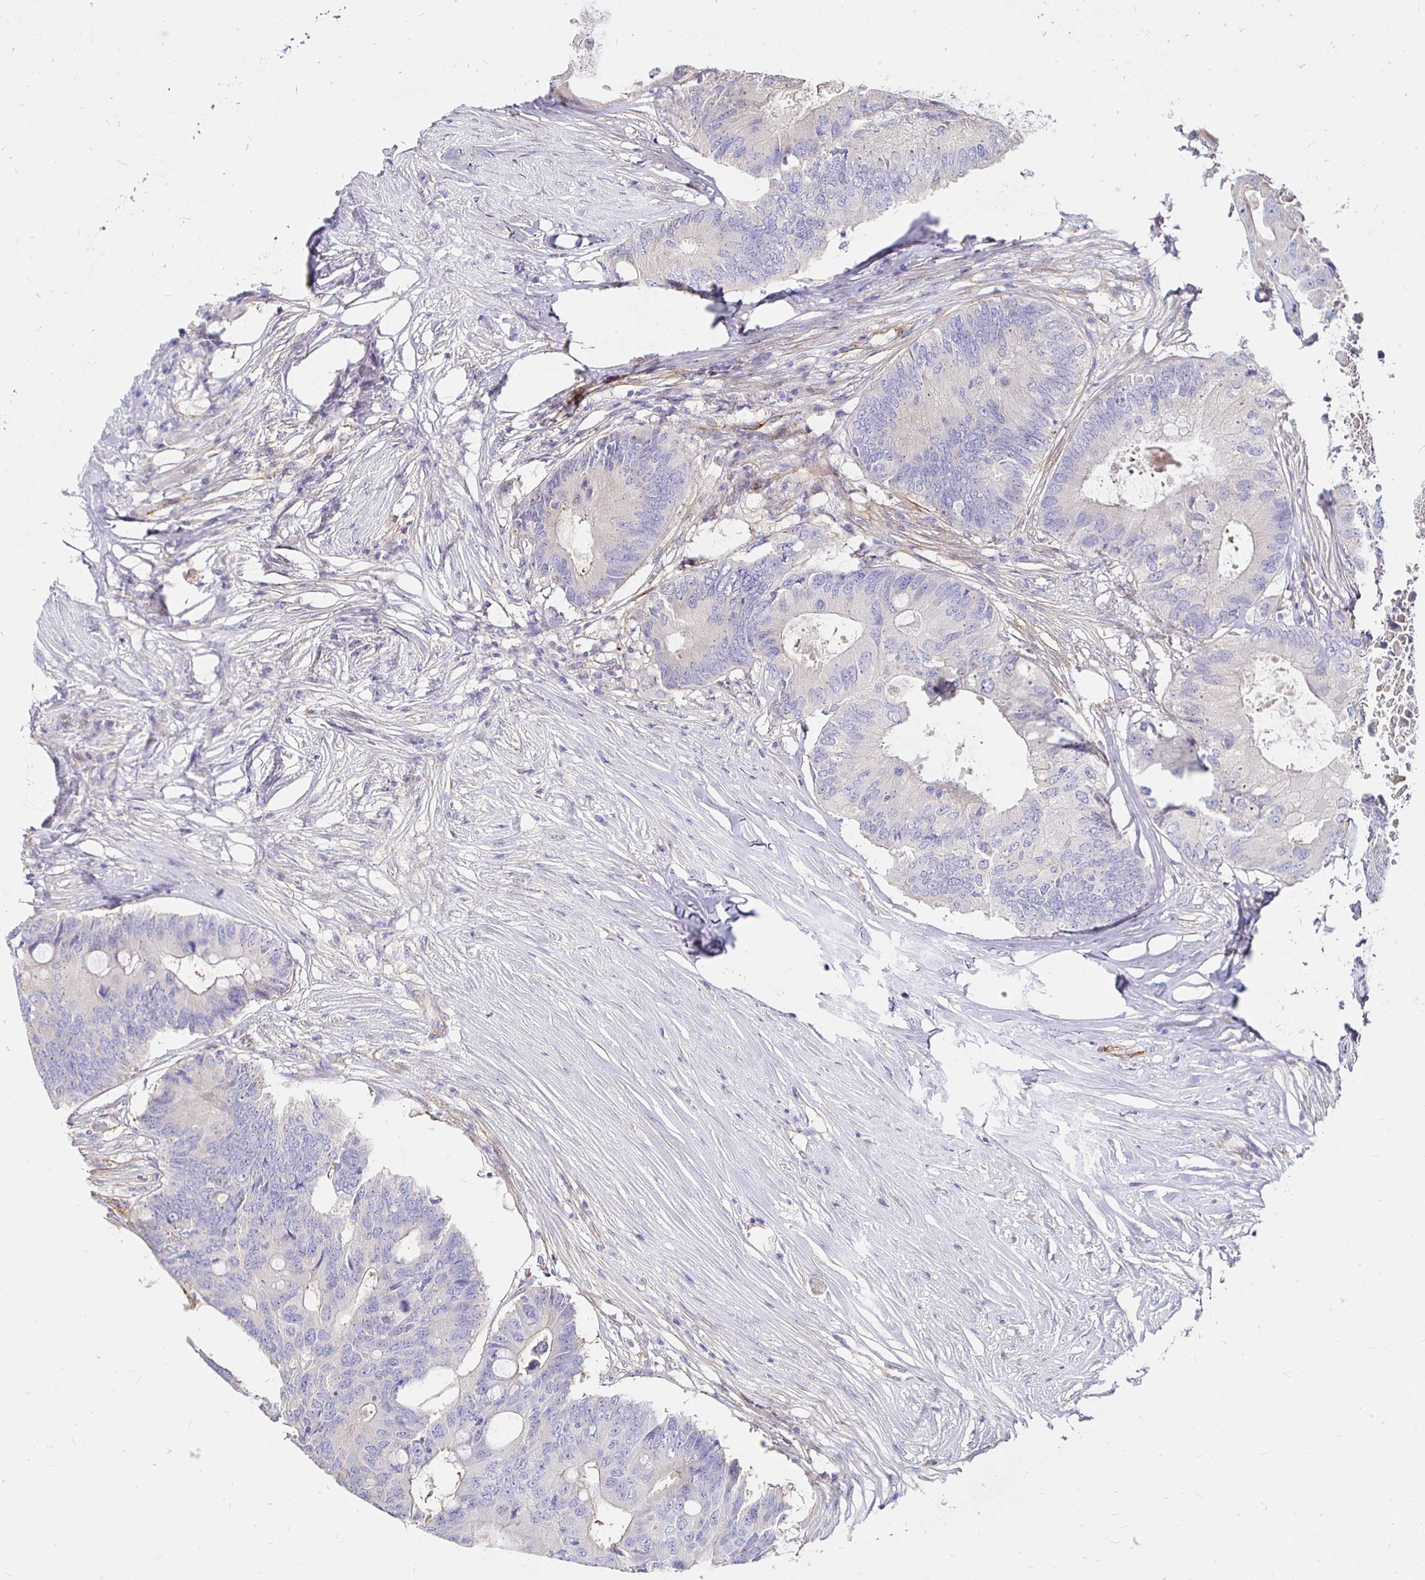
{"staining": {"intensity": "negative", "quantity": "none", "location": "none"}, "tissue": "colorectal cancer", "cell_type": "Tumor cells", "image_type": "cancer", "snomed": [{"axis": "morphology", "description": "Adenocarcinoma, NOS"}, {"axis": "topography", "description": "Colon"}], "caption": "Colorectal cancer (adenocarcinoma) was stained to show a protein in brown. There is no significant positivity in tumor cells.", "gene": "PALM2AKAP2", "patient": {"sex": "male", "age": 71}}